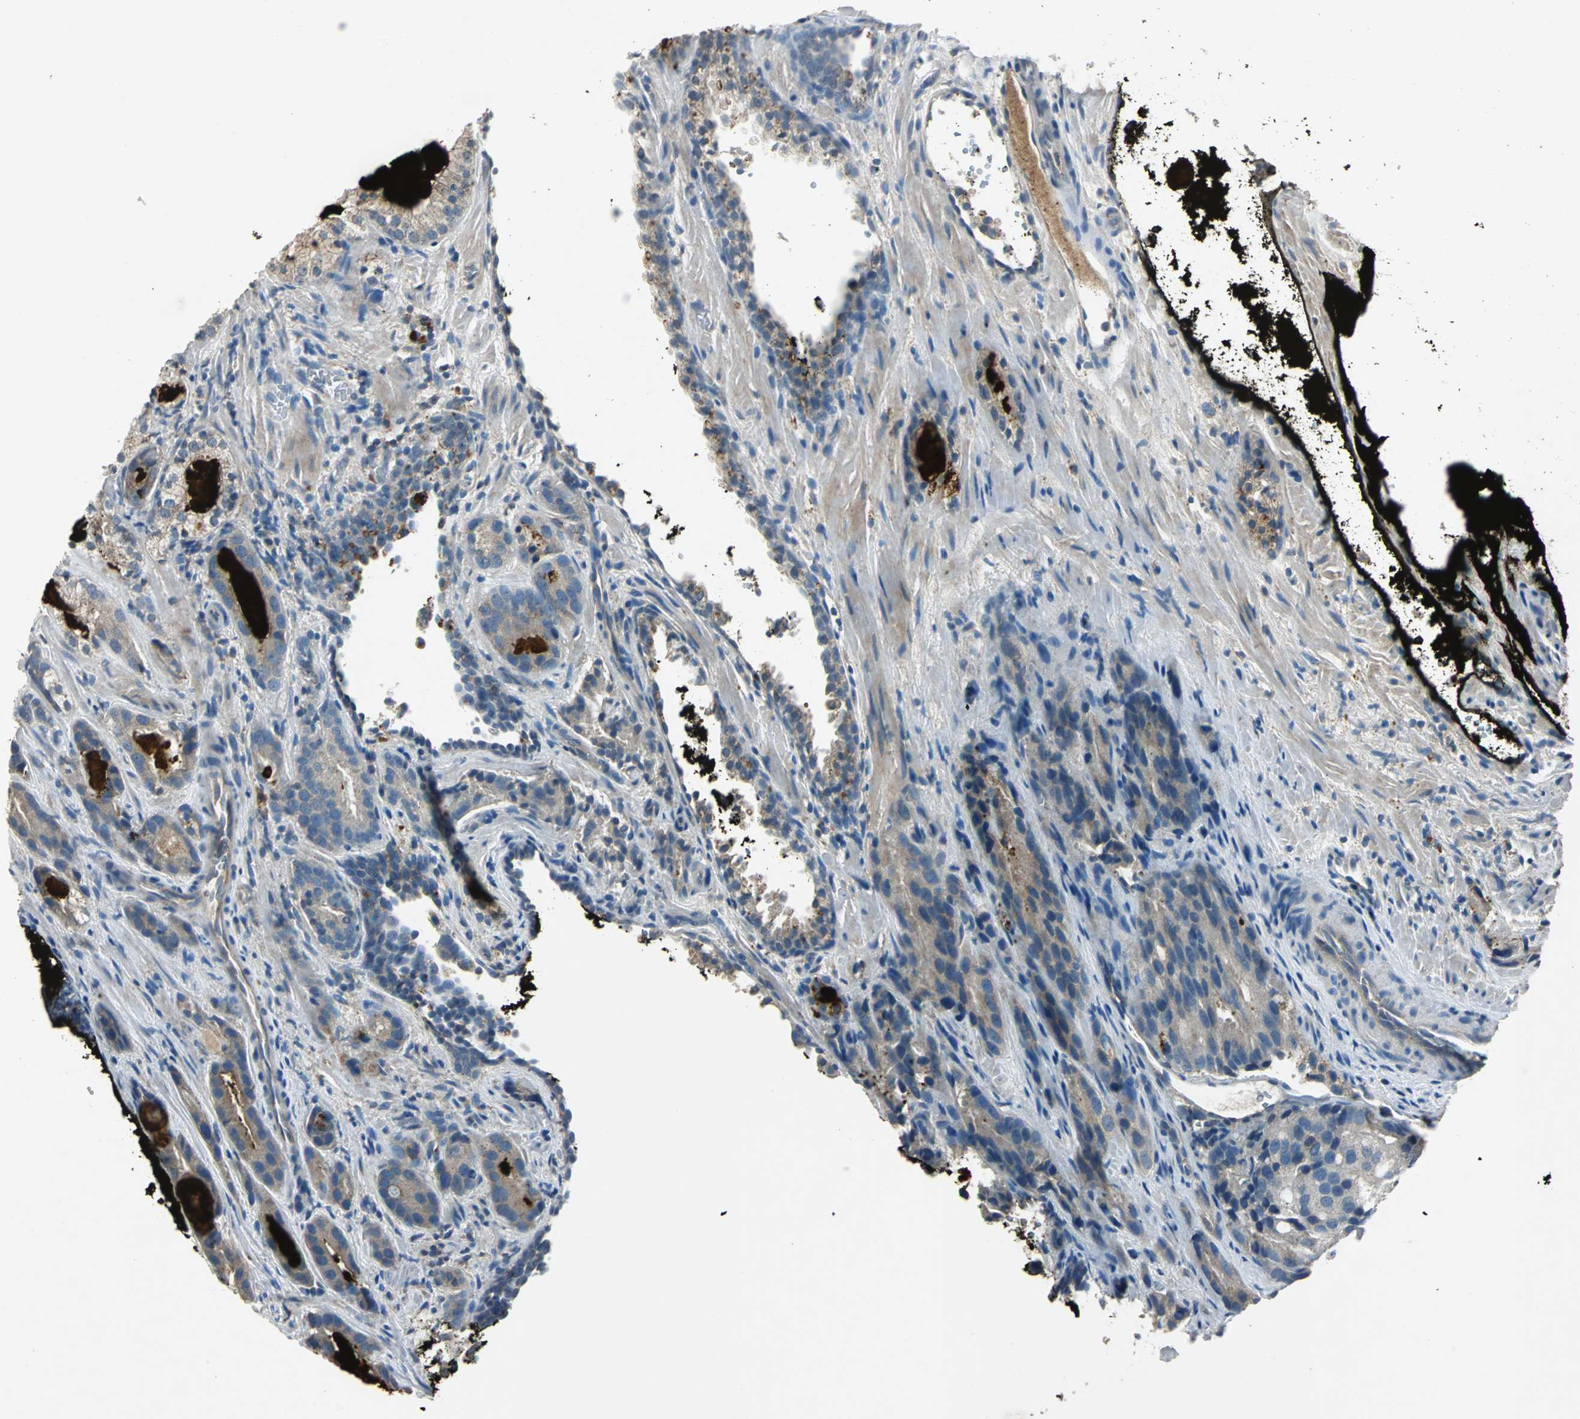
{"staining": {"intensity": "weak", "quantity": "25%-75%", "location": "cytoplasmic/membranous"}, "tissue": "prostate cancer", "cell_type": "Tumor cells", "image_type": "cancer", "snomed": [{"axis": "morphology", "description": "Adenocarcinoma, High grade"}, {"axis": "topography", "description": "Prostate"}], "caption": "A micrograph of human high-grade adenocarcinoma (prostate) stained for a protein displays weak cytoplasmic/membranous brown staining in tumor cells.", "gene": "SLC2A13", "patient": {"sex": "male", "age": 58}}